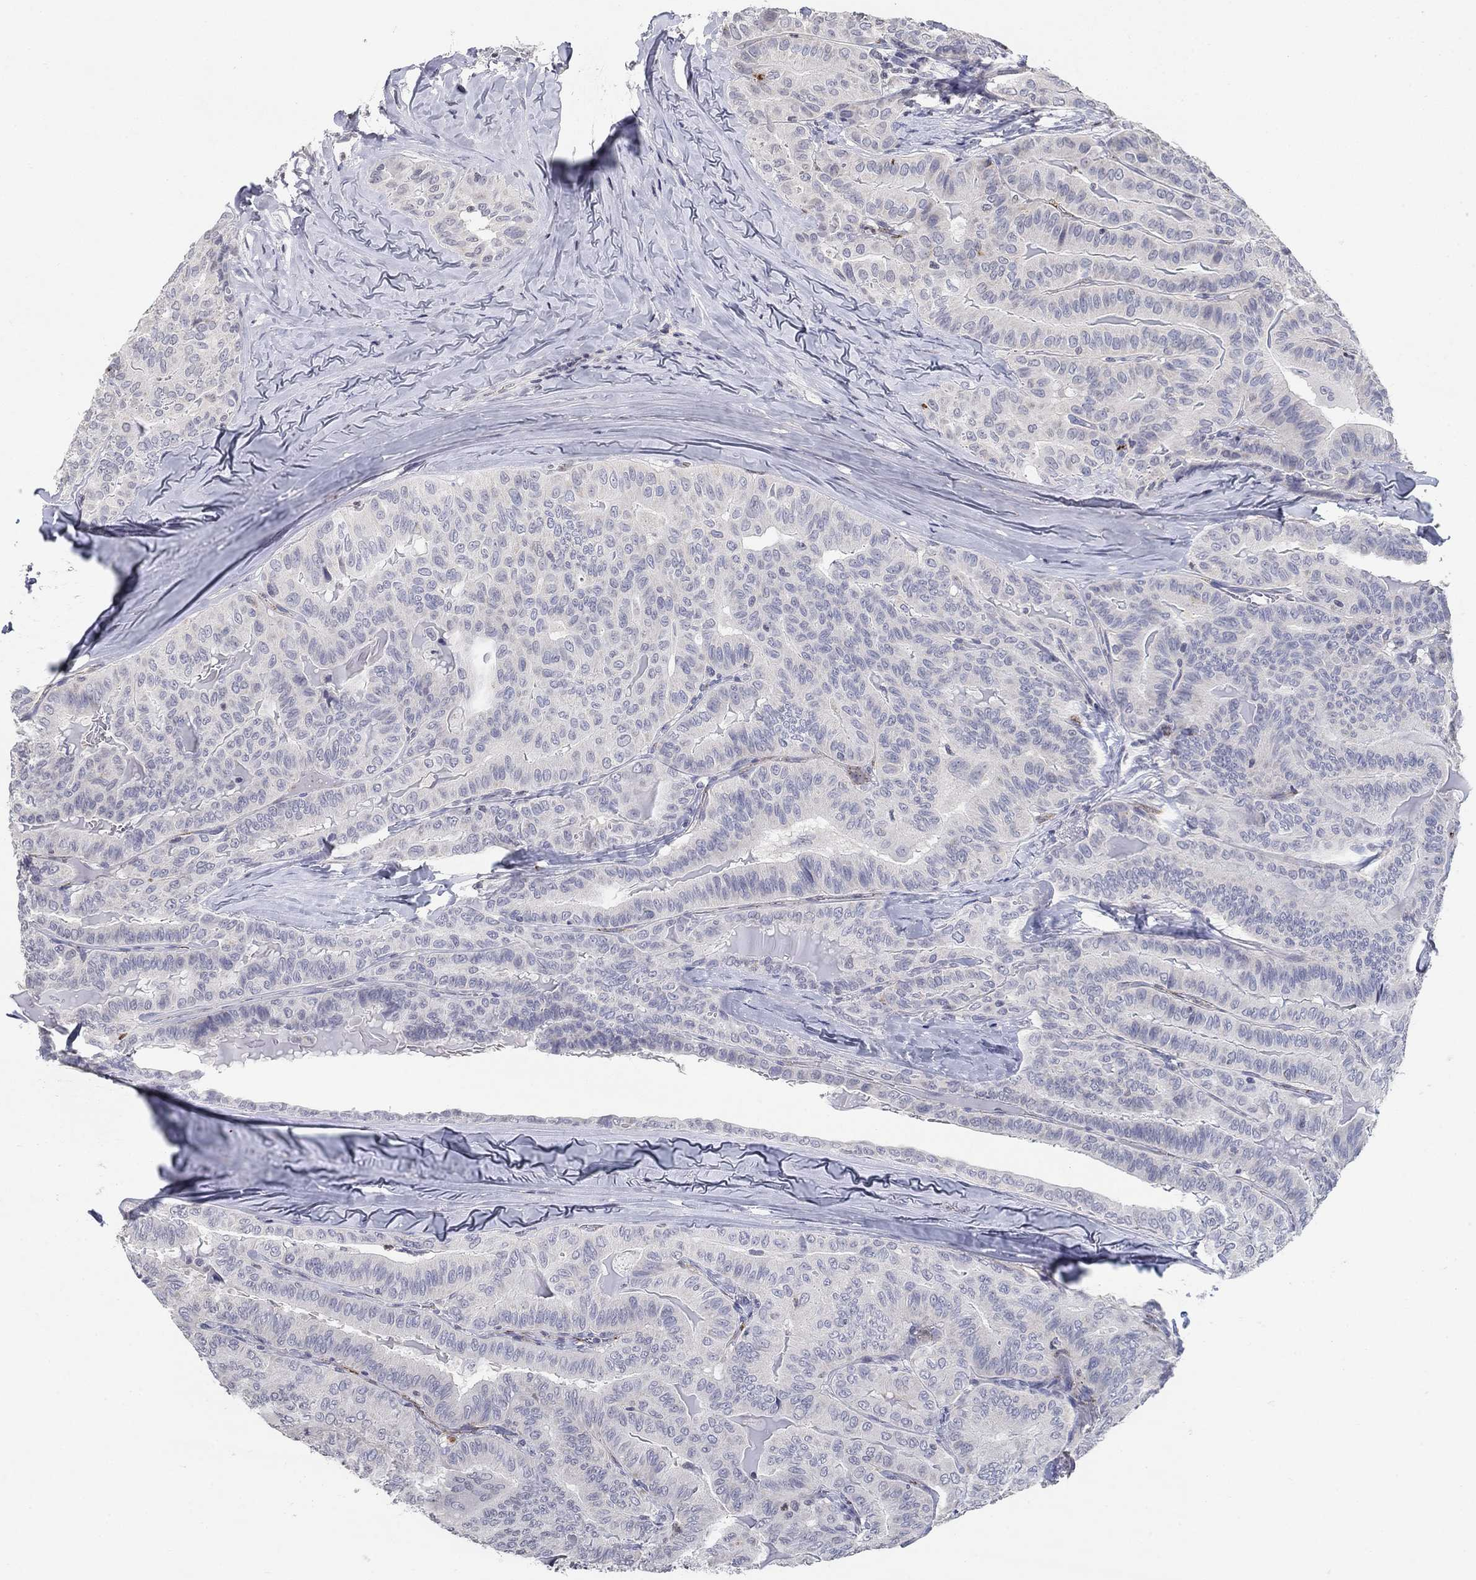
{"staining": {"intensity": "negative", "quantity": "none", "location": "none"}, "tissue": "thyroid cancer", "cell_type": "Tumor cells", "image_type": "cancer", "snomed": [{"axis": "morphology", "description": "Papillary adenocarcinoma, NOS"}, {"axis": "topography", "description": "Thyroid gland"}], "caption": "Tumor cells are negative for protein expression in human papillary adenocarcinoma (thyroid).", "gene": "TINAG", "patient": {"sex": "female", "age": 68}}